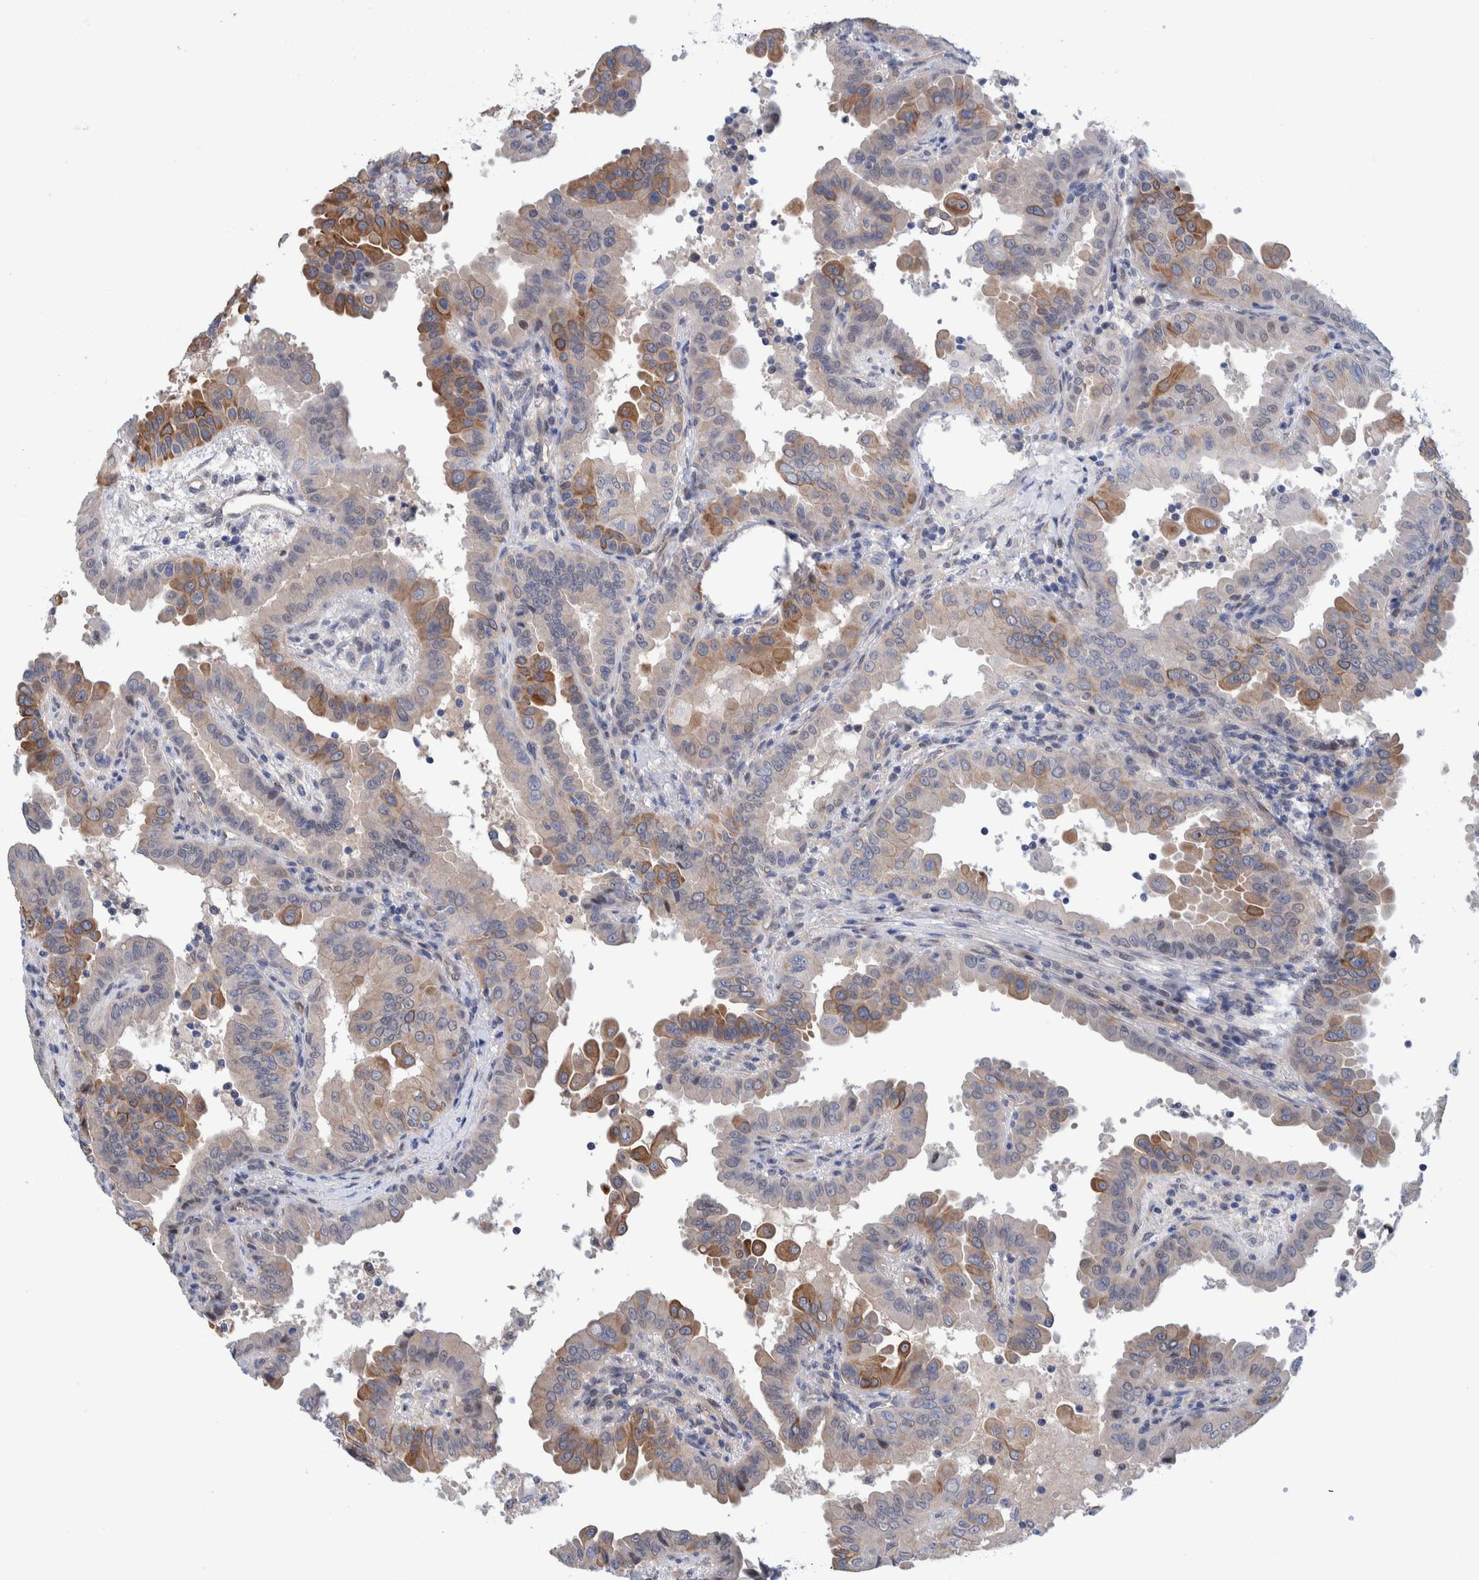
{"staining": {"intensity": "moderate", "quantity": "<25%", "location": "cytoplasmic/membranous"}, "tissue": "thyroid cancer", "cell_type": "Tumor cells", "image_type": "cancer", "snomed": [{"axis": "morphology", "description": "Papillary adenocarcinoma, NOS"}, {"axis": "topography", "description": "Thyroid gland"}], "caption": "IHC of thyroid cancer demonstrates low levels of moderate cytoplasmic/membranous staining in approximately <25% of tumor cells.", "gene": "PFAS", "patient": {"sex": "male", "age": 33}}